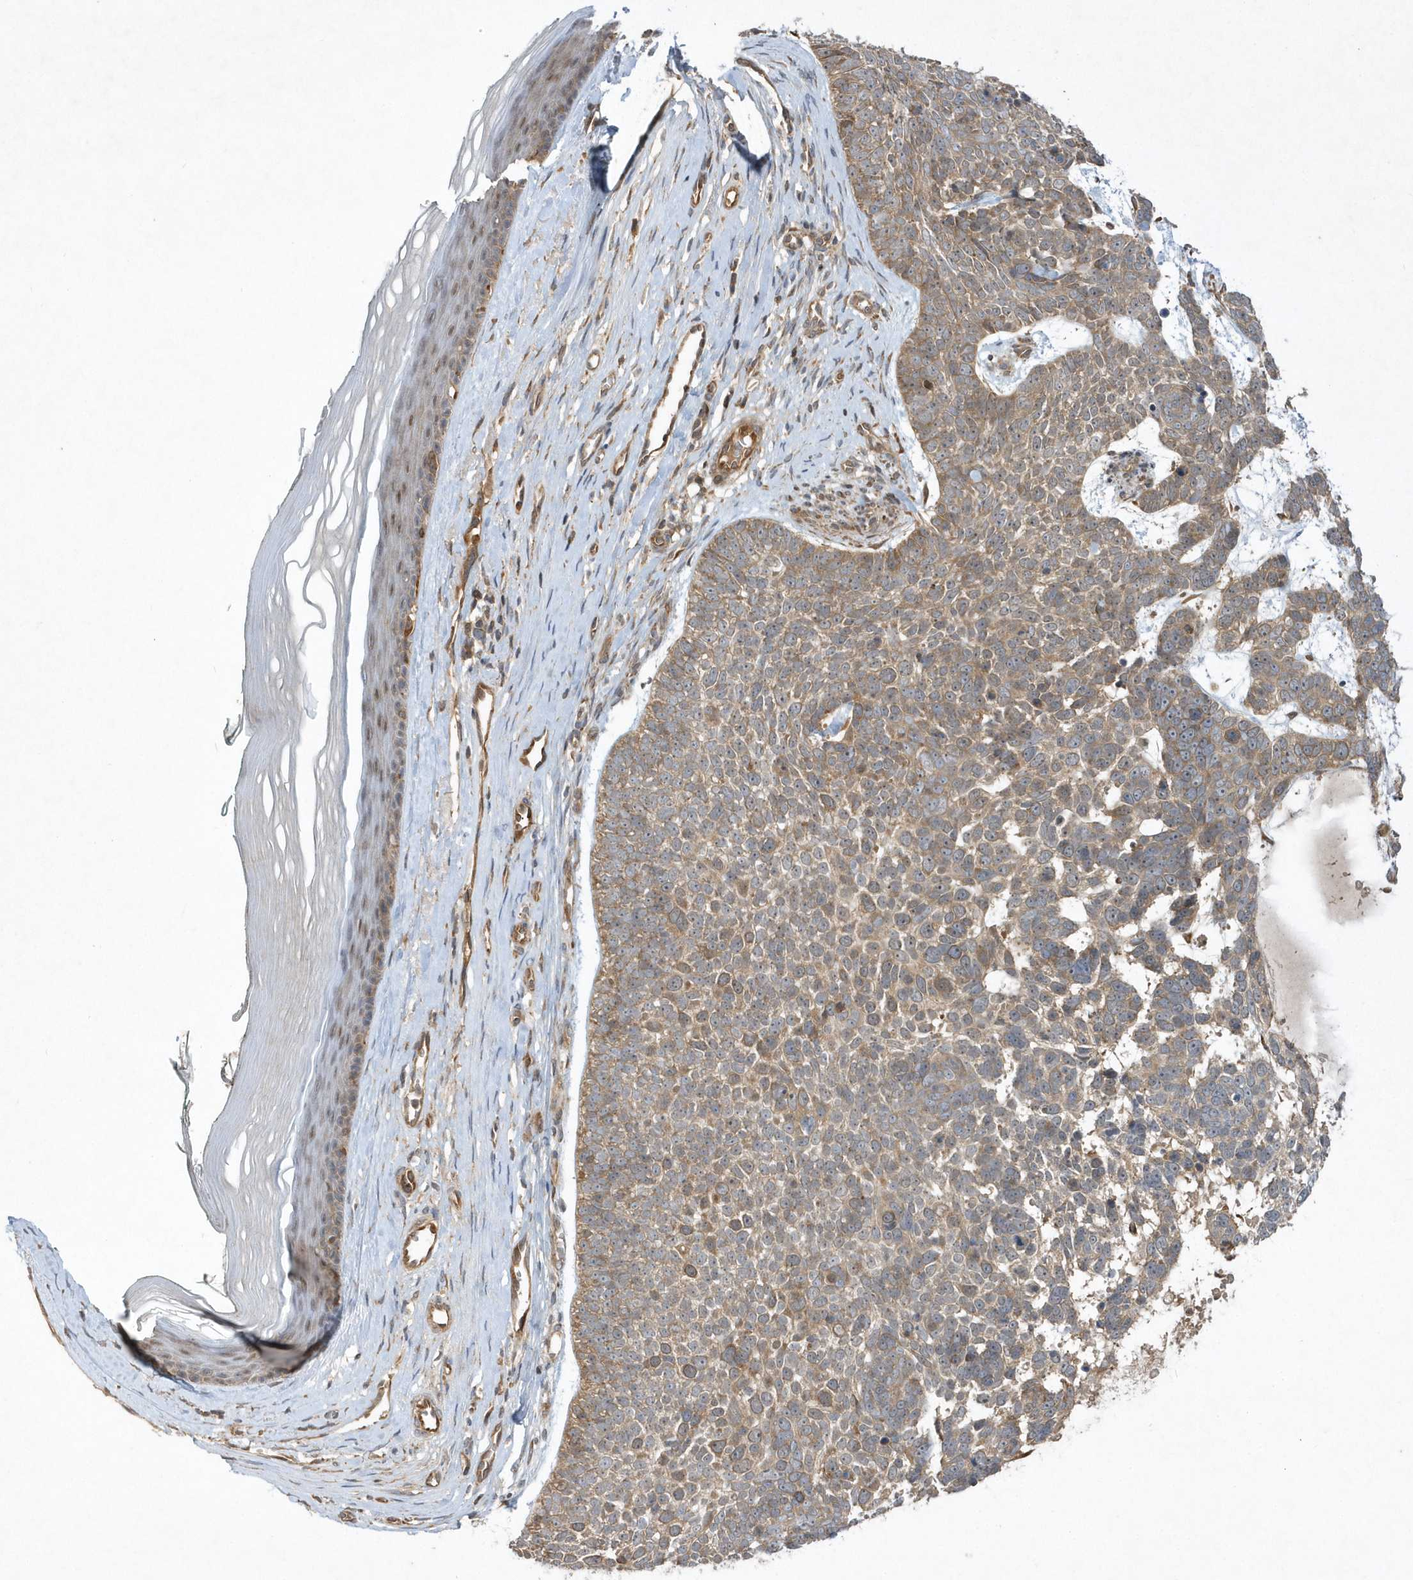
{"staining": {"intensity": "moderate", "quantity": ">75%", "location": "cytoplasmic/membranous"}, "tissue": "skin cancer", "cell_type": "Tumor cells", "image_type": "cancer", "snomed": [{"axis": "morphology", "description": "Basal cell carcinoma"}, {"axis": "topography", "description": "Skin"}], "caption": "IHC photomicrograph of neoplastic tissue: human basal cell carcinoma (skin) stained using IHC displays medium levels of moderate protein expression localized specifically in the cytoplasmic/membranous of tumor cells, appearing as a cytoplasmic/membranous brown color.", "gene": "GFM2", "patient": {"sex": "female", "age": 81}}